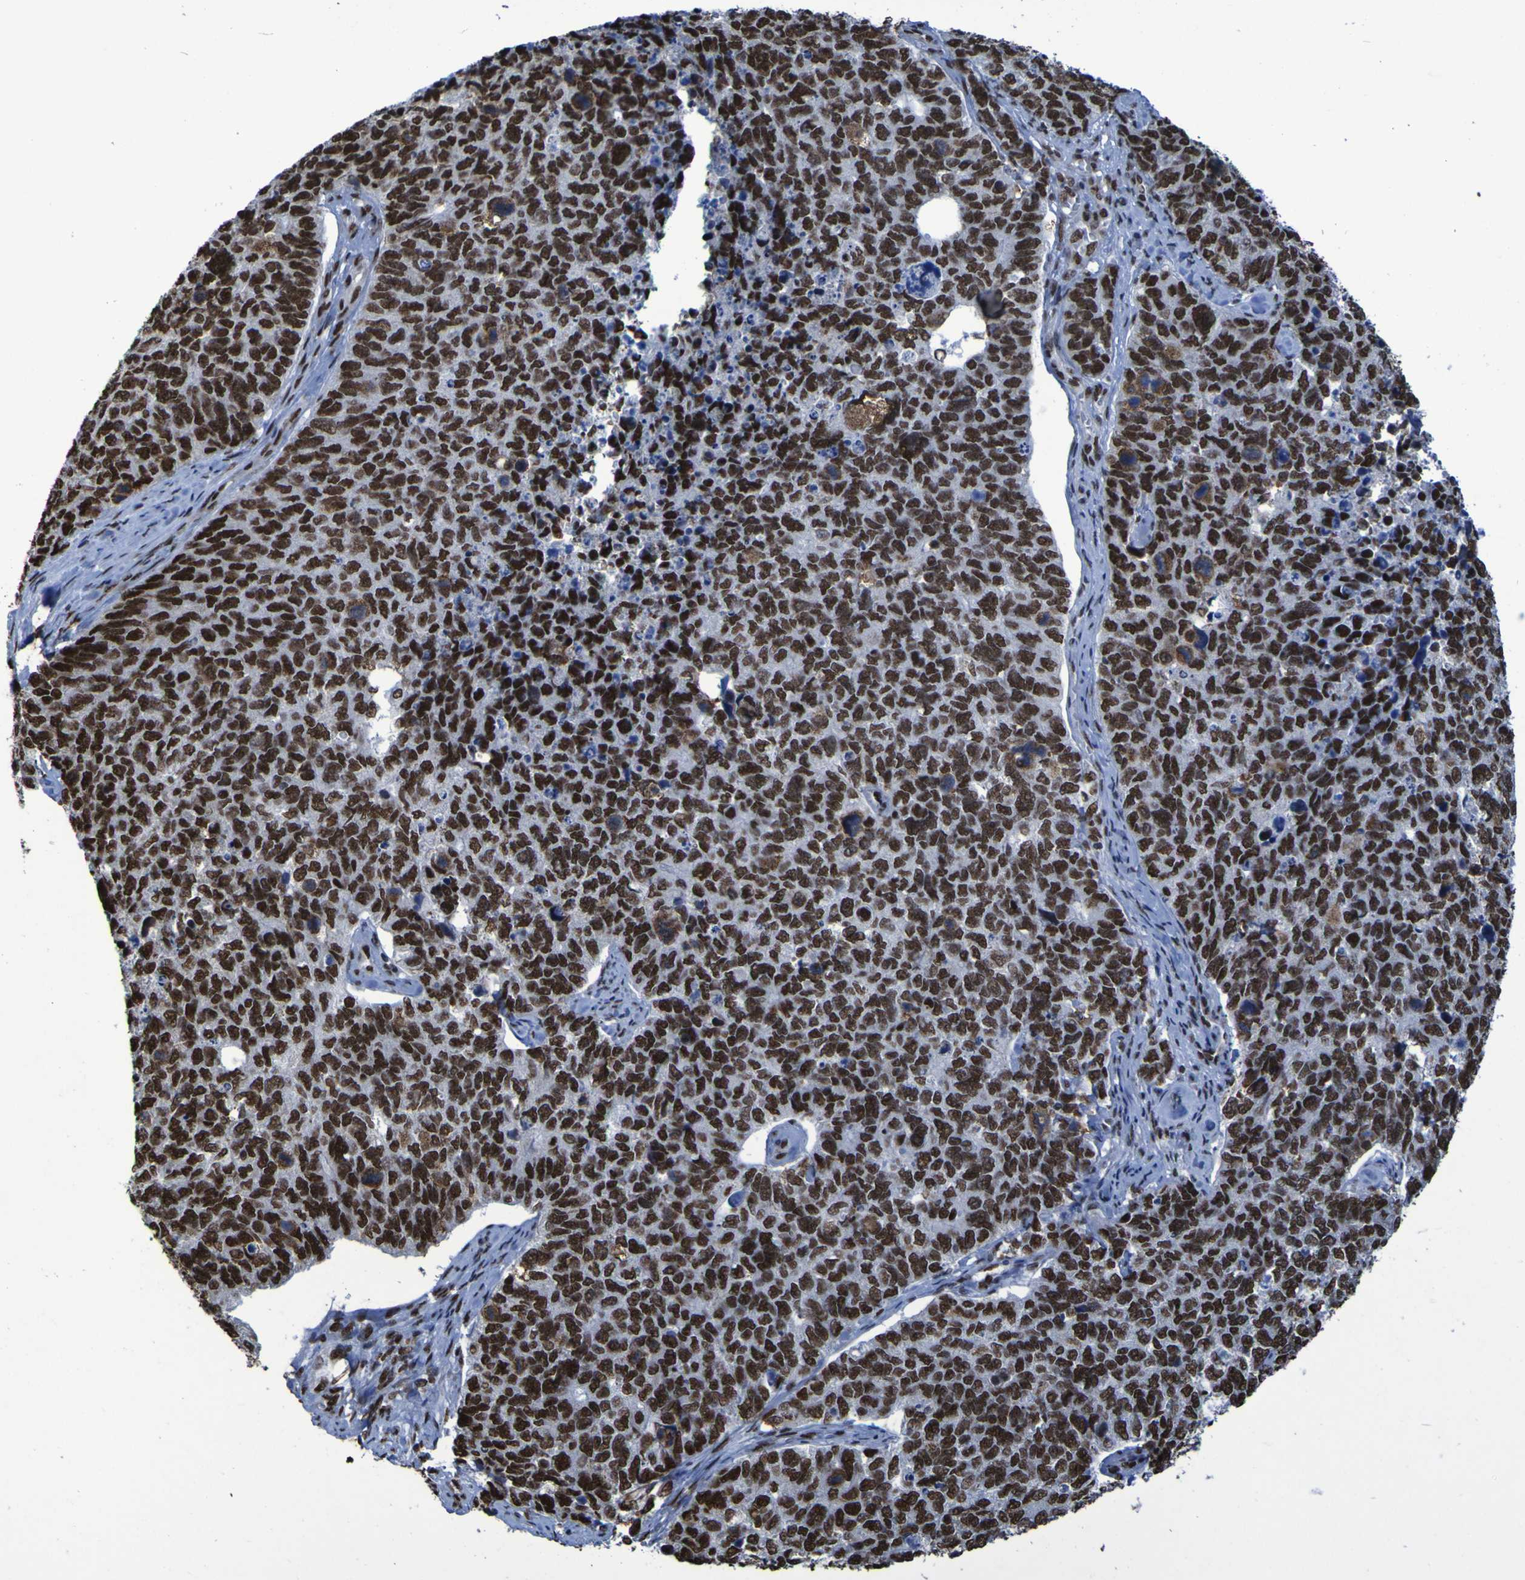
{"staining": {"intensity": "strong", "quantity": ">75%", "location": "nuclear"}, "tissue": "cervical cancer", "cell_type": "Tumor cells", "image_type": "cancer", "snomed": [{"axis": "morphology", "description": "Squamous cell carcinoma, NOS"}, {"axis": "topography", "description": "Cervix"}], "caption": "Immunohistochemical staining of cervical cancer demonstrates high levels of strong nuclear protein expression in about >75% of tumor cells.", "gene": "HNRNPR", "patient": {"sex": "female", "age": 63}}